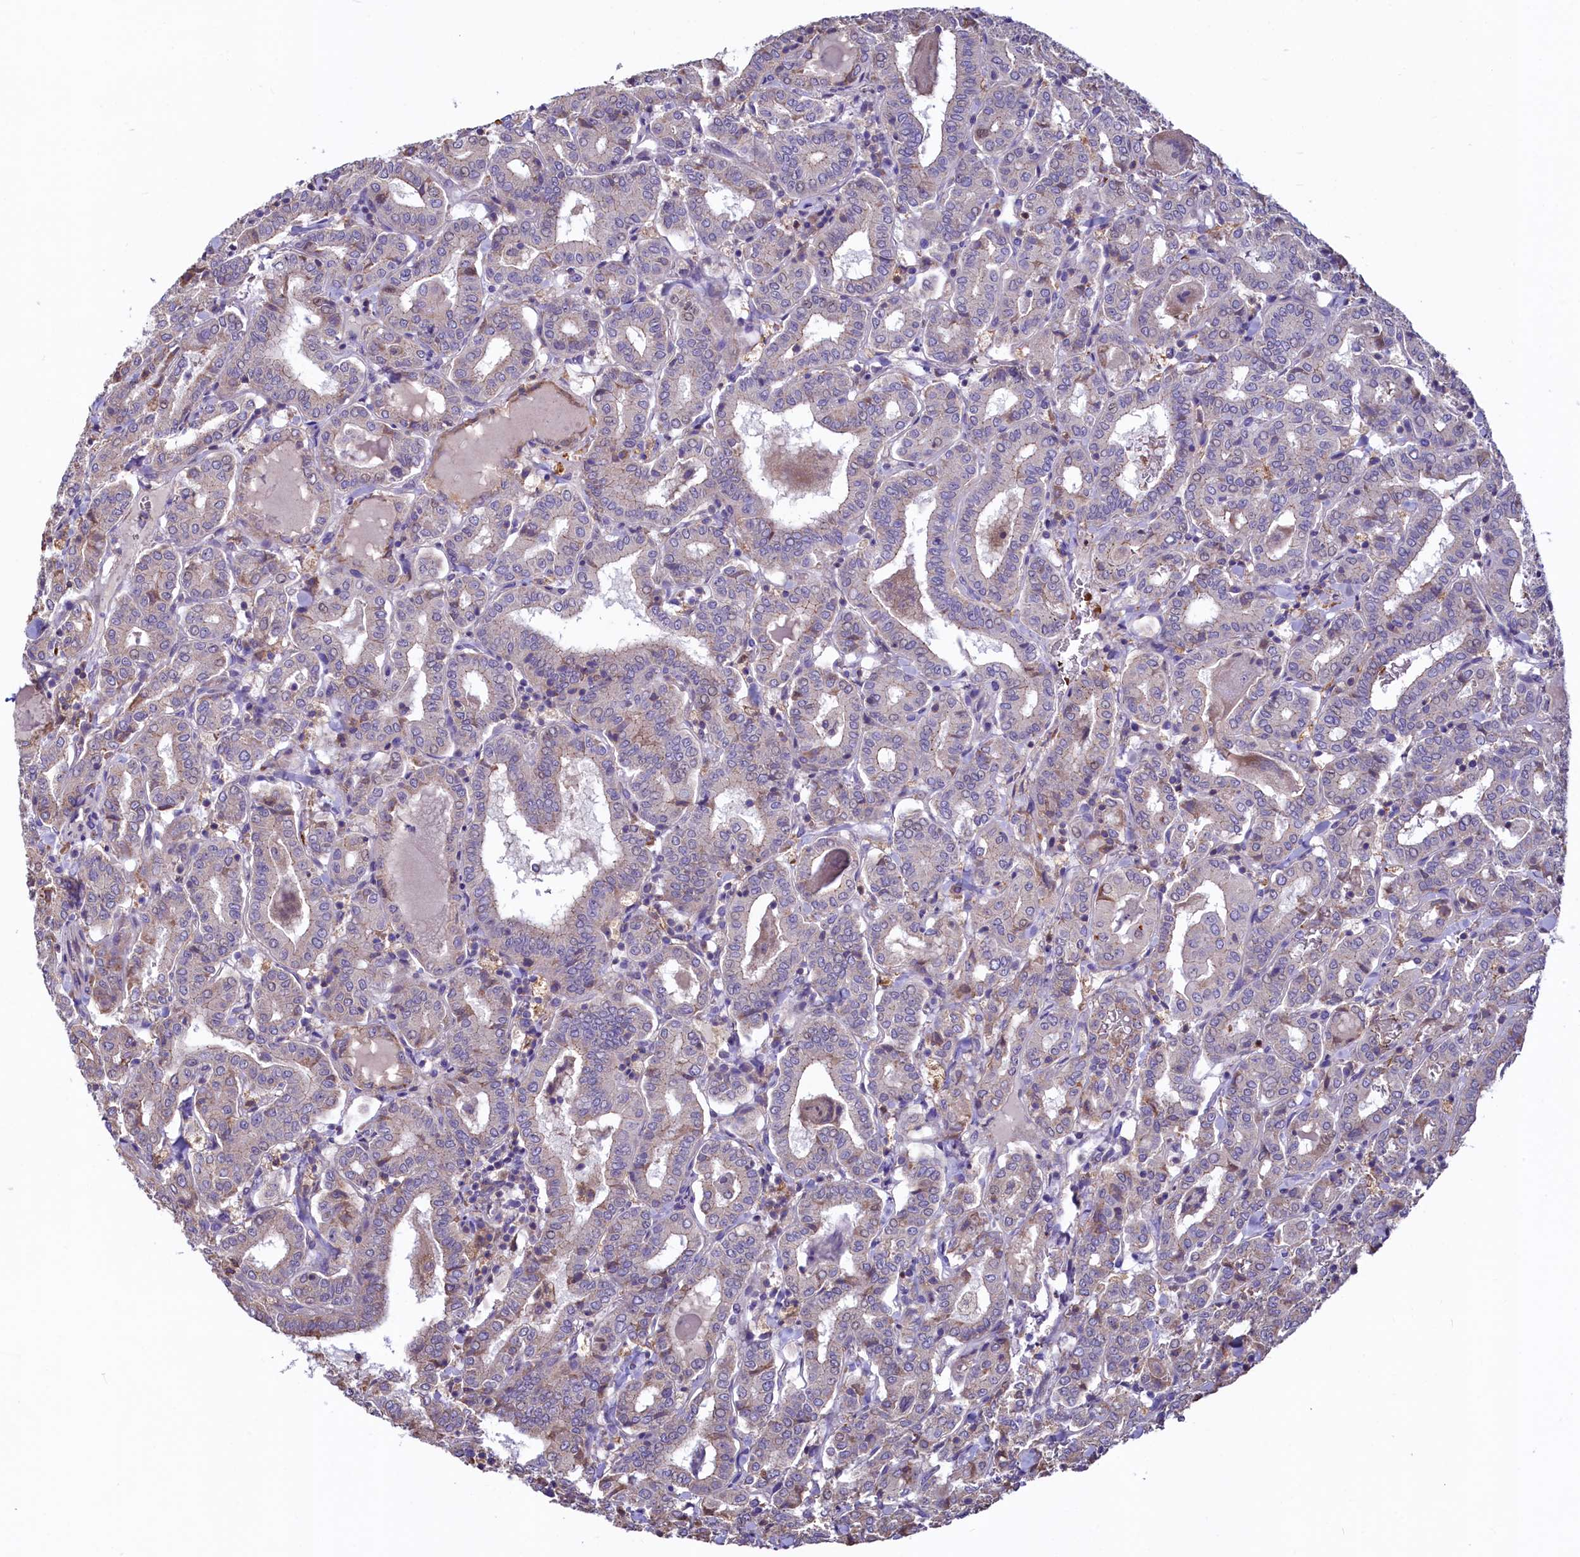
{"staining": {"intensity": "negative", "quantity": "none", "location": "none"}, "tissue": "thyroid cancer", "cell_type": "Tumor cells", "image_type": "cancer", "snomed": [{"axis": "morphology", "description": "Papillary adenocarcinoma, NOS"}, {"axis": "topography", "description": "Thyroid gland"}], "caption": "Immunohistochemistry histopathology image of neoplastic tissue: human papillary adenocarcinoma (thyroid) stained with DAB exhibits no significant protein staining in tumor cells.", "gene": "HPS6", "patient": {"sex": "female", "age": 72}}